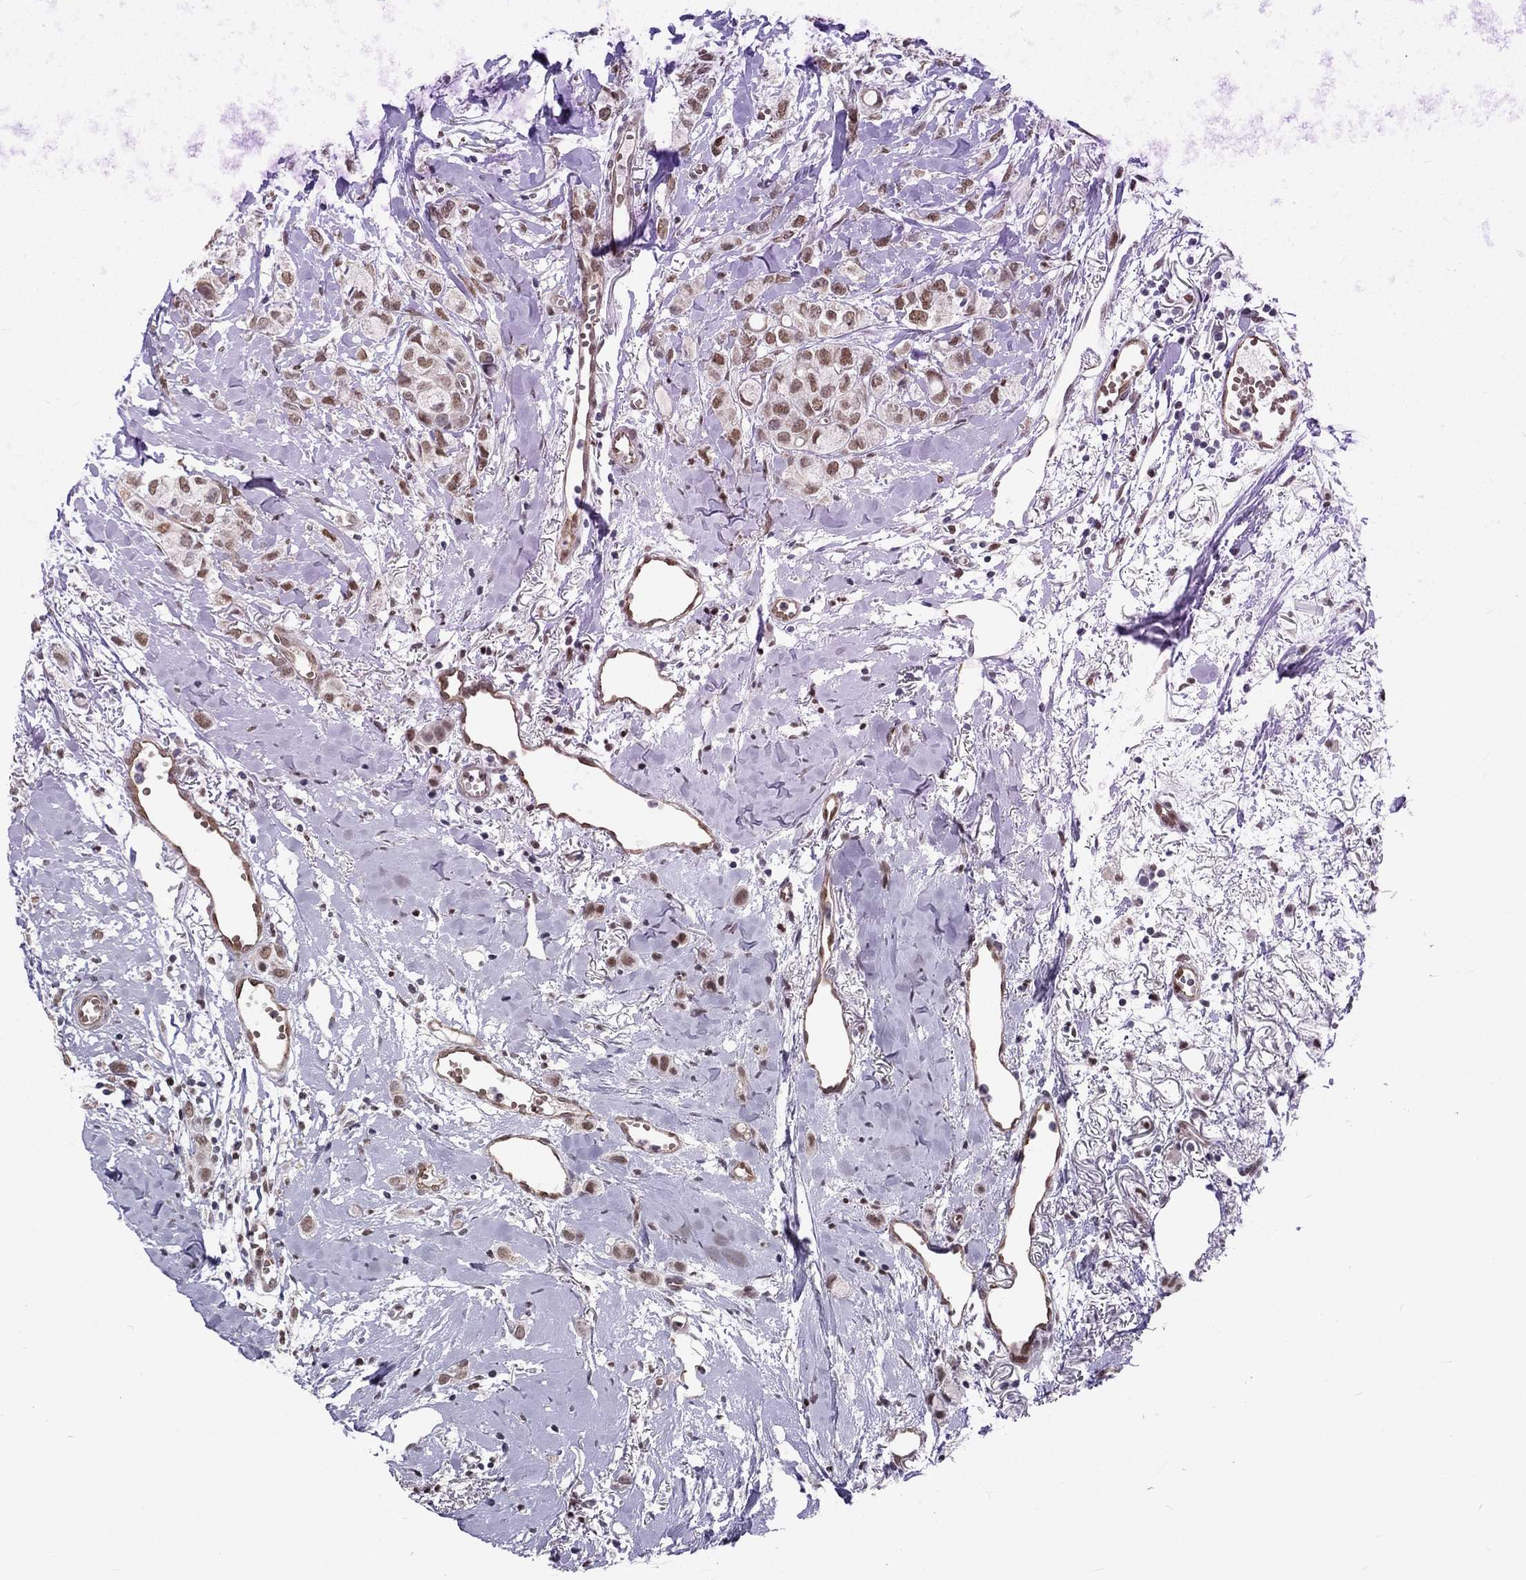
{"staining": {"intensity": "moderate", "quantity": ">75%", "location": "nuclear"}, "tissue": "breast cancer", "cell_type": "Tumor cells", "image_type": "cancer", "snomed": [{"axis": "morphology", "description": "Duct carcinoma"}, {"axis": "topography", "description": "Breast"}], "caption": "Invasive ductal carcinoma (breast) tissue reveals moderate nuclear expression in about >75% of tumor cells", "gene": "ZBED1", "patient": {"sex": "female", "age": 85}}